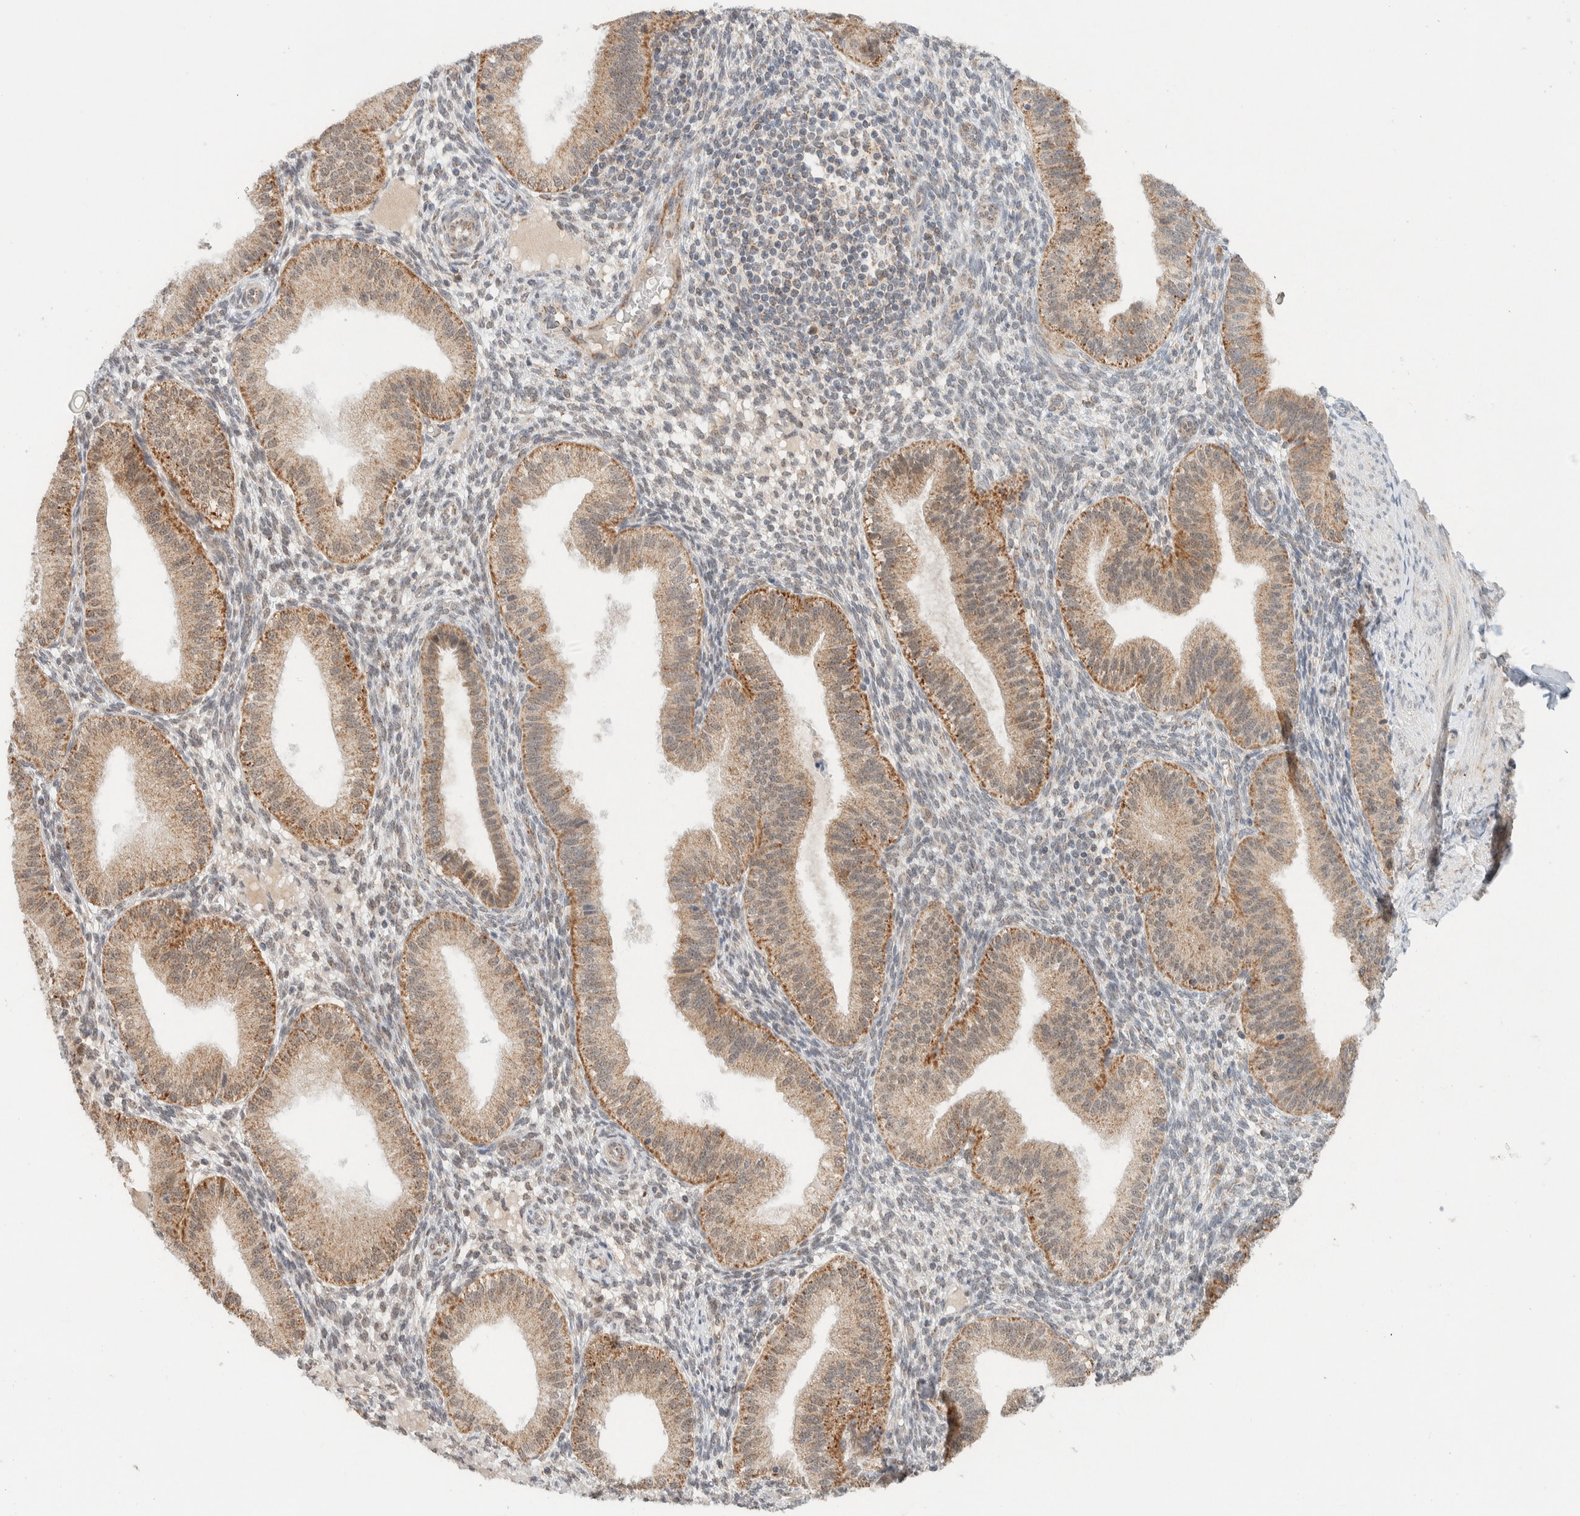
{"staining": {"intensity": "weak", "quantity": "25%-75%", "location": "cytoplasmic/membranous,nuclear"}, "tissue": "endometrium", "cell_type": "Cells in endometrial stroma", "image_type": "normal", "snomed": [{"axis": "morphology", "description": "Normal tissue, NOS"}, {"axis": "topography", "description": "Endometrium"}], "caption": "The immunohistochemical stain shows weak cytoplasmic/membranous,nuclear positivity in cells in endometrial stroma of unremarkable endometrium.", "gene": "MRPL41", "patient": {"sex": "female", "age": 39}}